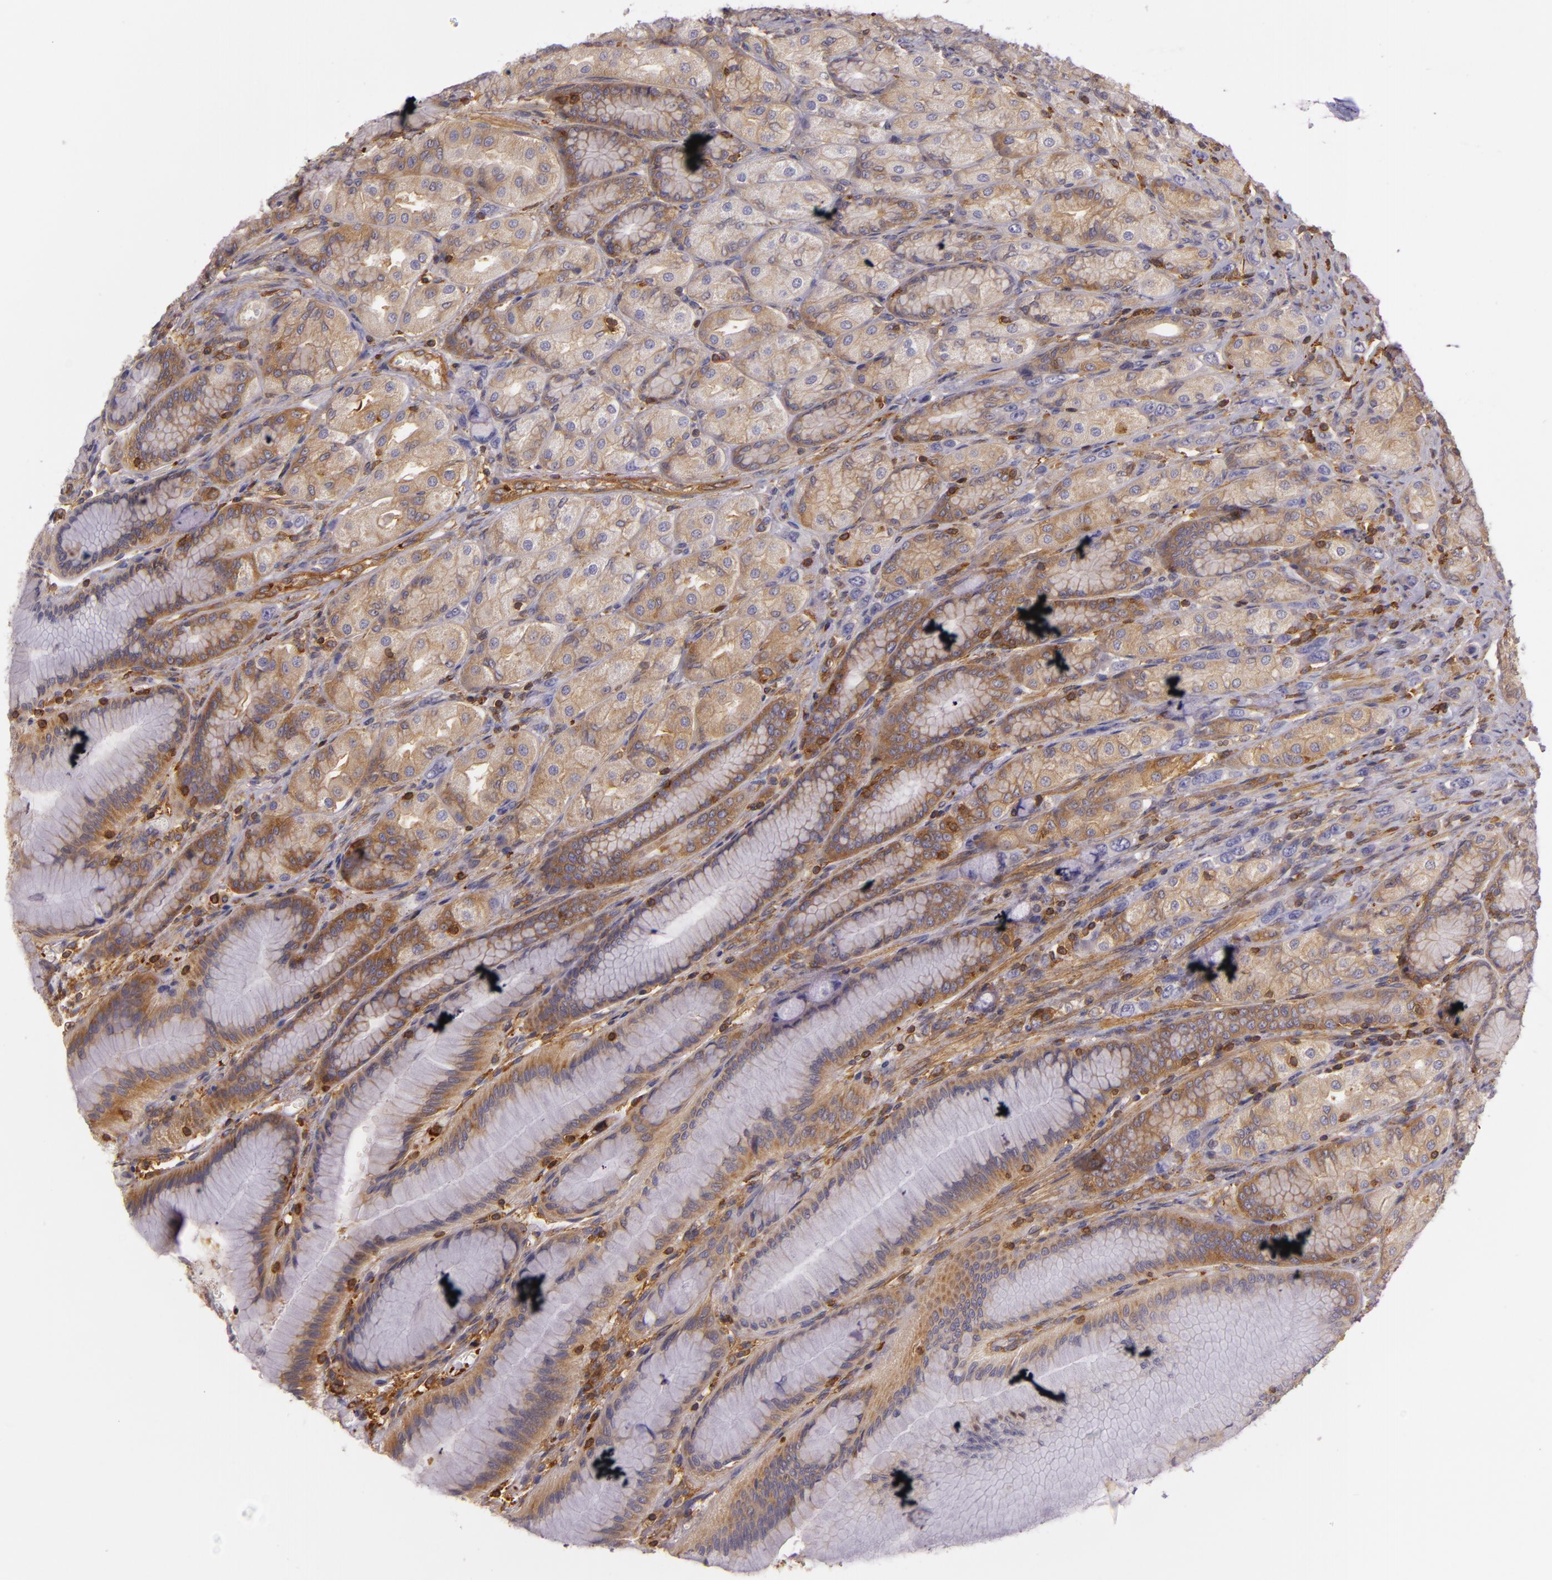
{"staining": {"intensity": "strong", "quantity": ">75%", "location": "cytoplasmic/membranous"}, "tissue": "stomach", "cell_type": "Glandular cells", "image_type": "normal", "snomed": [{"axis": "morphology", "description": "Normal tissue, NOS"}, {"axis": "morphology", "description": "Adenocarcinoma, NOS"}, {"axis": "topography", "description": "Stomach"}, {"axis": "topography", "description": "Stomach, lower"}], "caption": "DAB (3,3'-diaminobenzidine) immunohistochemical staining of benign human stomach reveals strong cytoplasmic/membranous protein expression in about >75% of glandular cells. The protein is shown in brown color, while the nuclei are stained blue.", "gene": "TLN1", "patient": {"sex": "female", "age": 65}}